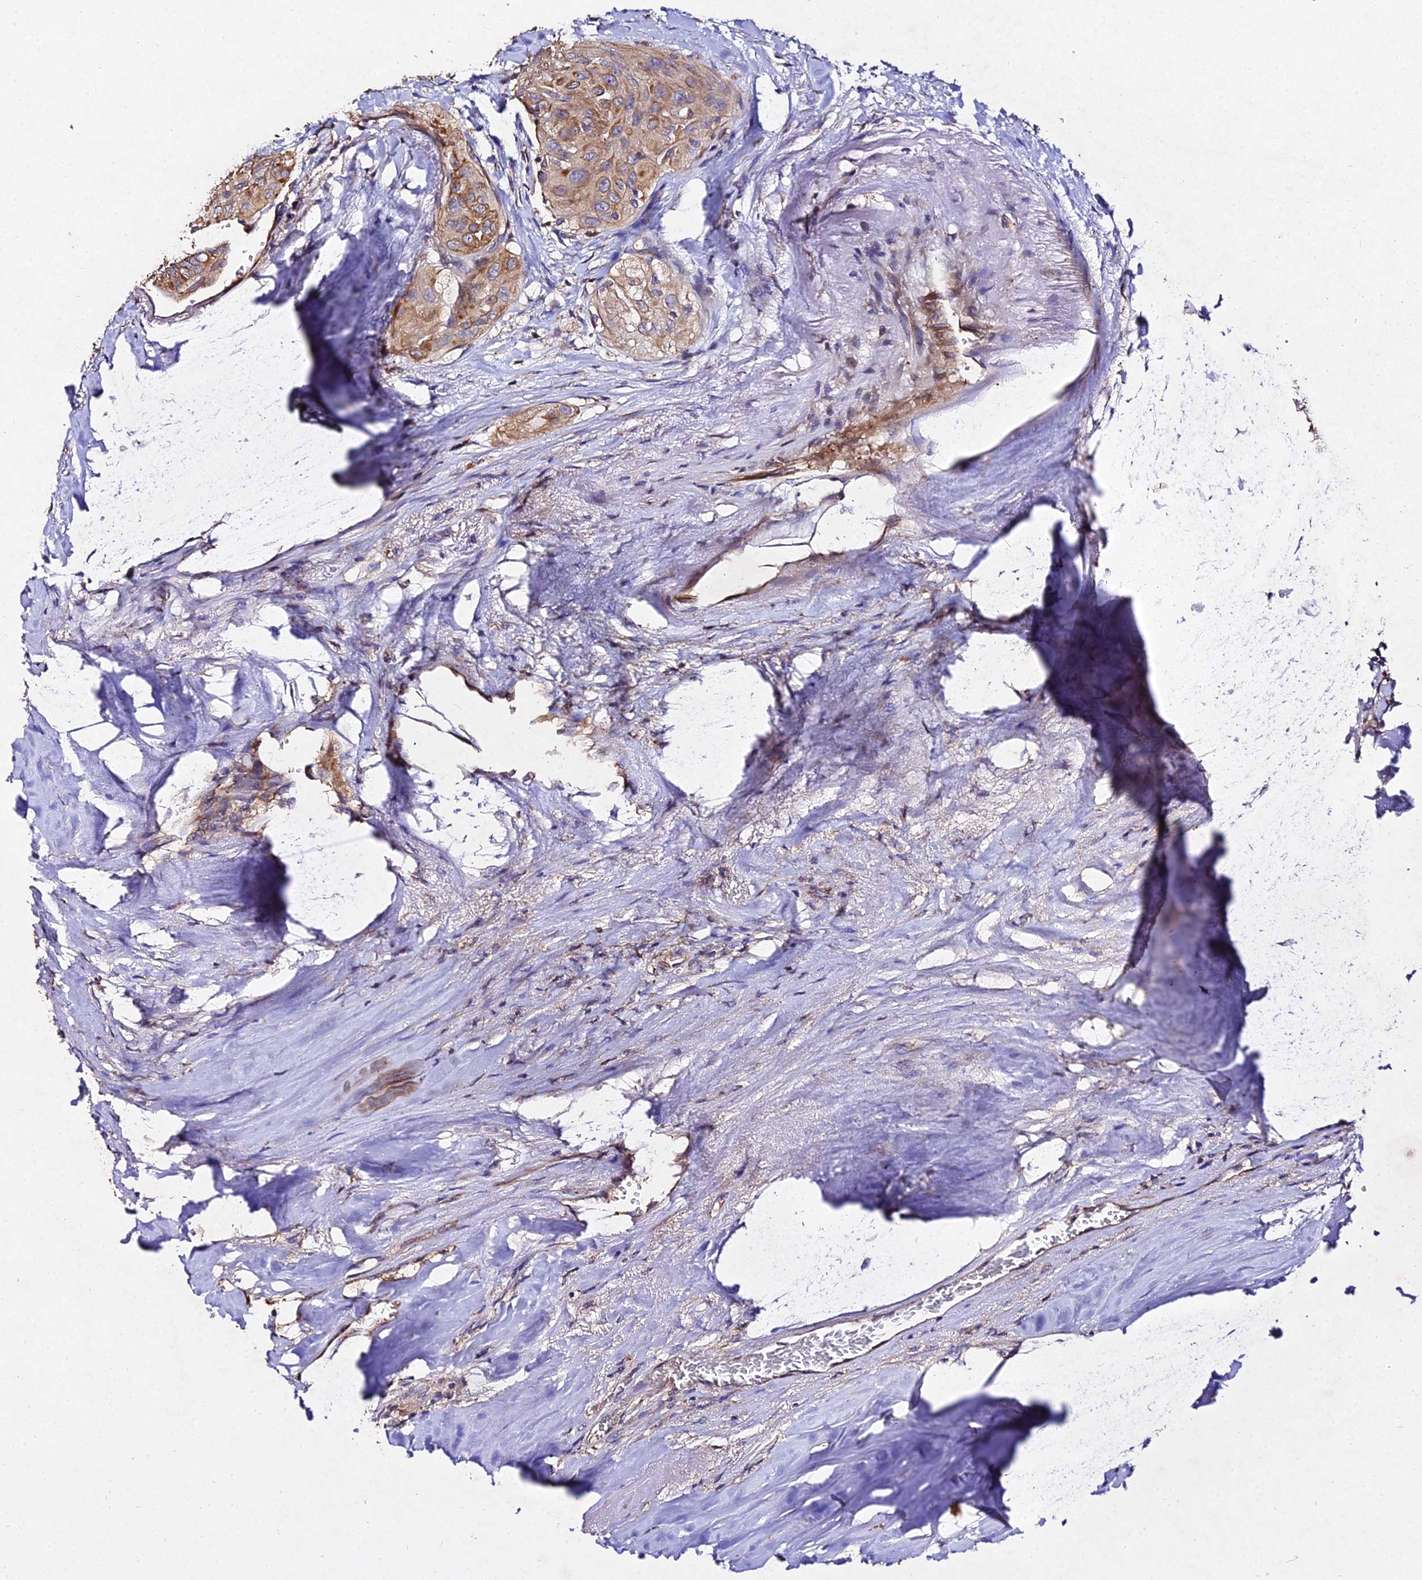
{"staining": {"intensity": "moderate", "quantity": ">75%", "location": "cytoplasmic/membranous"}, "tissue": "thyroid cancer", "cell_type": "Tumor cells", "image_type": "cancer", "snomed": [{"axis": "morphology", "description": "Papillary adenocarcinoma, NOS"}, {"axis": "topography", "description": "Thyroid gland"}], "caption": "The immunohistochemical stain labels moderate cytoplasmic/membranous expression in tumor cells of thyroid cancer tissue.", "gene": "AP3M2", "patient": {"sex": "female", "age": 59}}